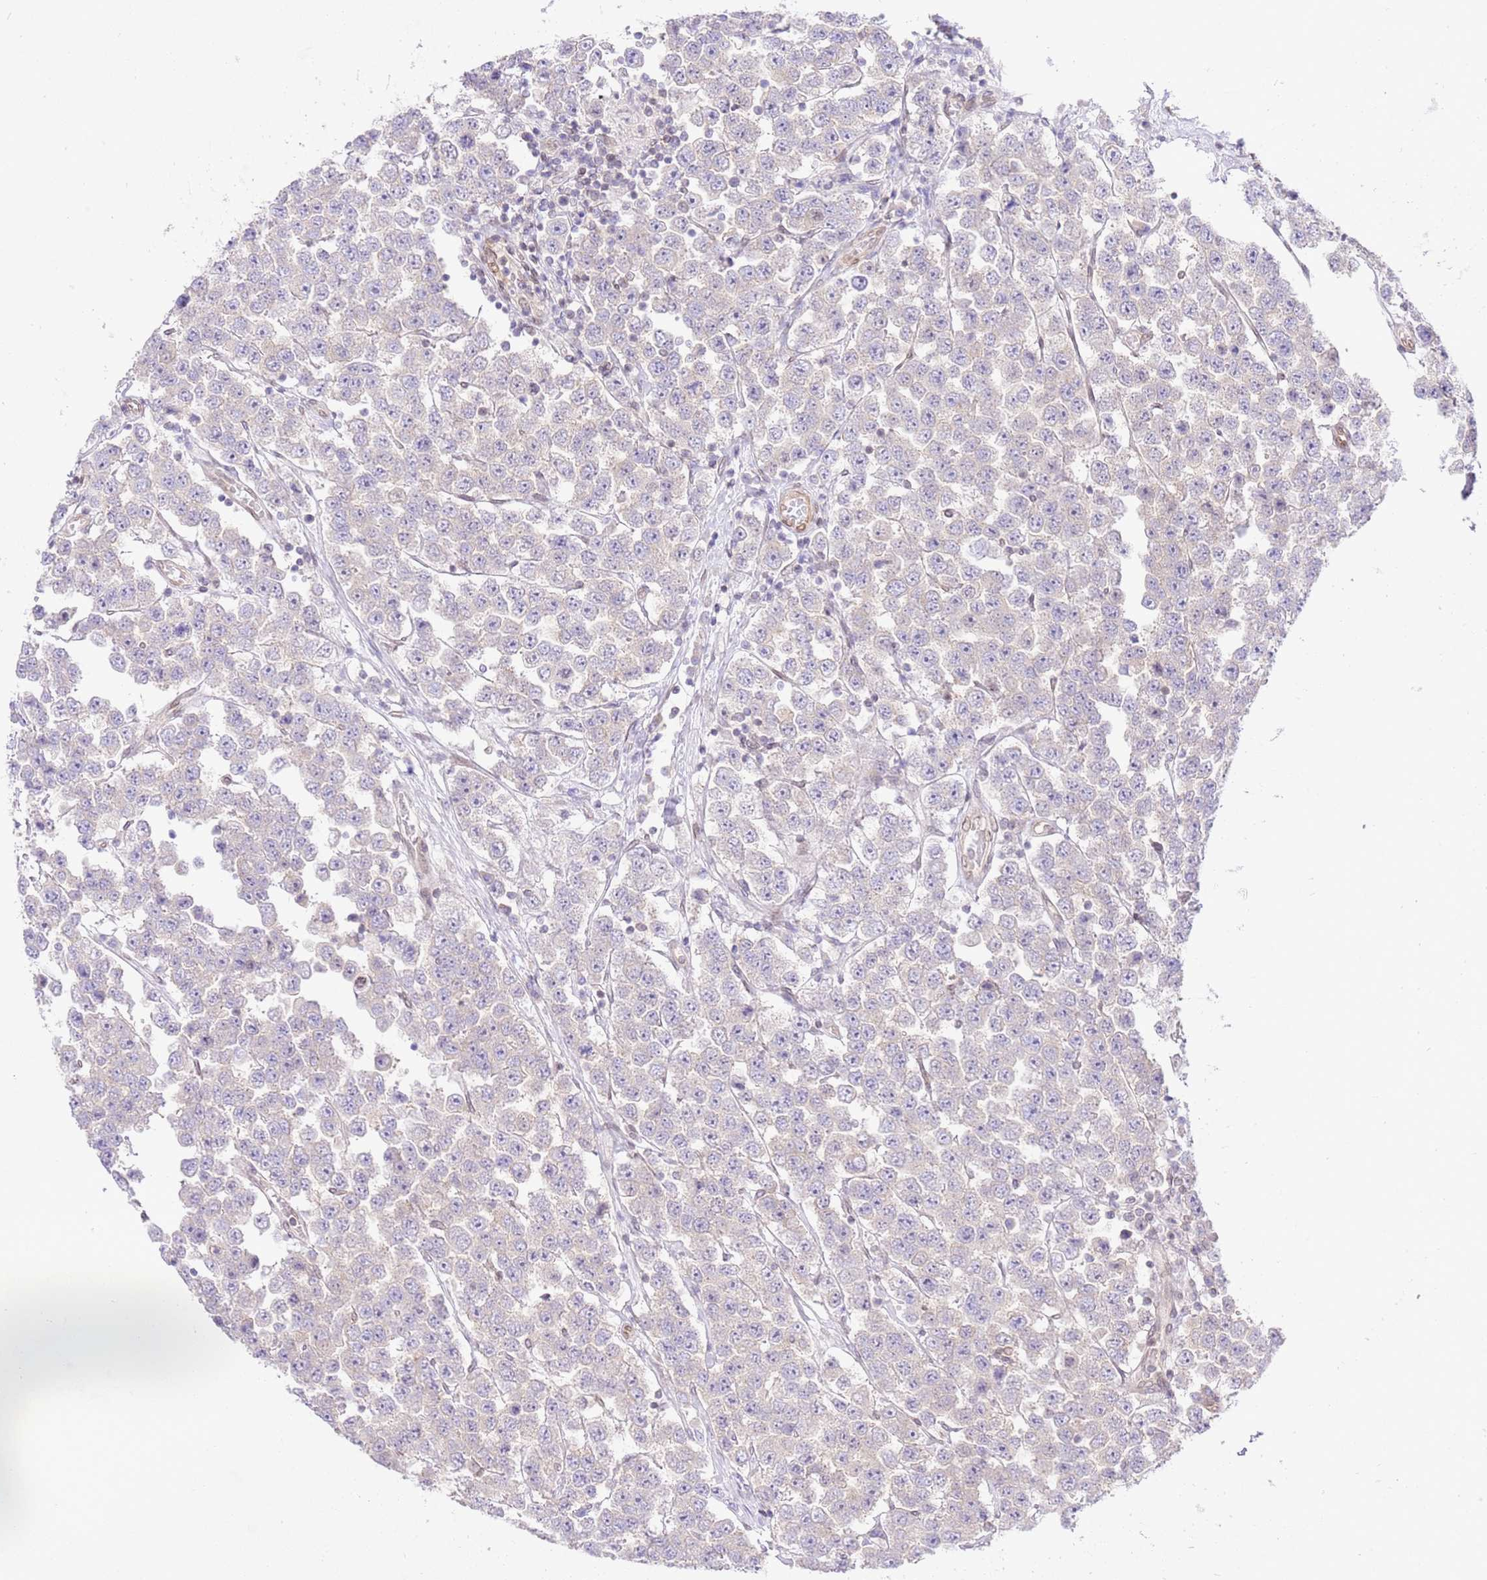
{"staining": {"intensity": "negative", "quantity": "none", "location": "none"}, "tissue": "testis cancer", "cell_type": "Tumor cells", "image_type": "cancer", "snomed": [{"axis": "morphology", "description": "Seminoma, NOS"}, {"axis": "topography", "description": "Testis"}], "caption": "IHC photomicrograph of human testis cancer (seminoma) stained for a protein (brown), which exhibits no staining in tumor cells.", "gene": "TRIM37", "patient": {"sex": "male", "age": 28}}